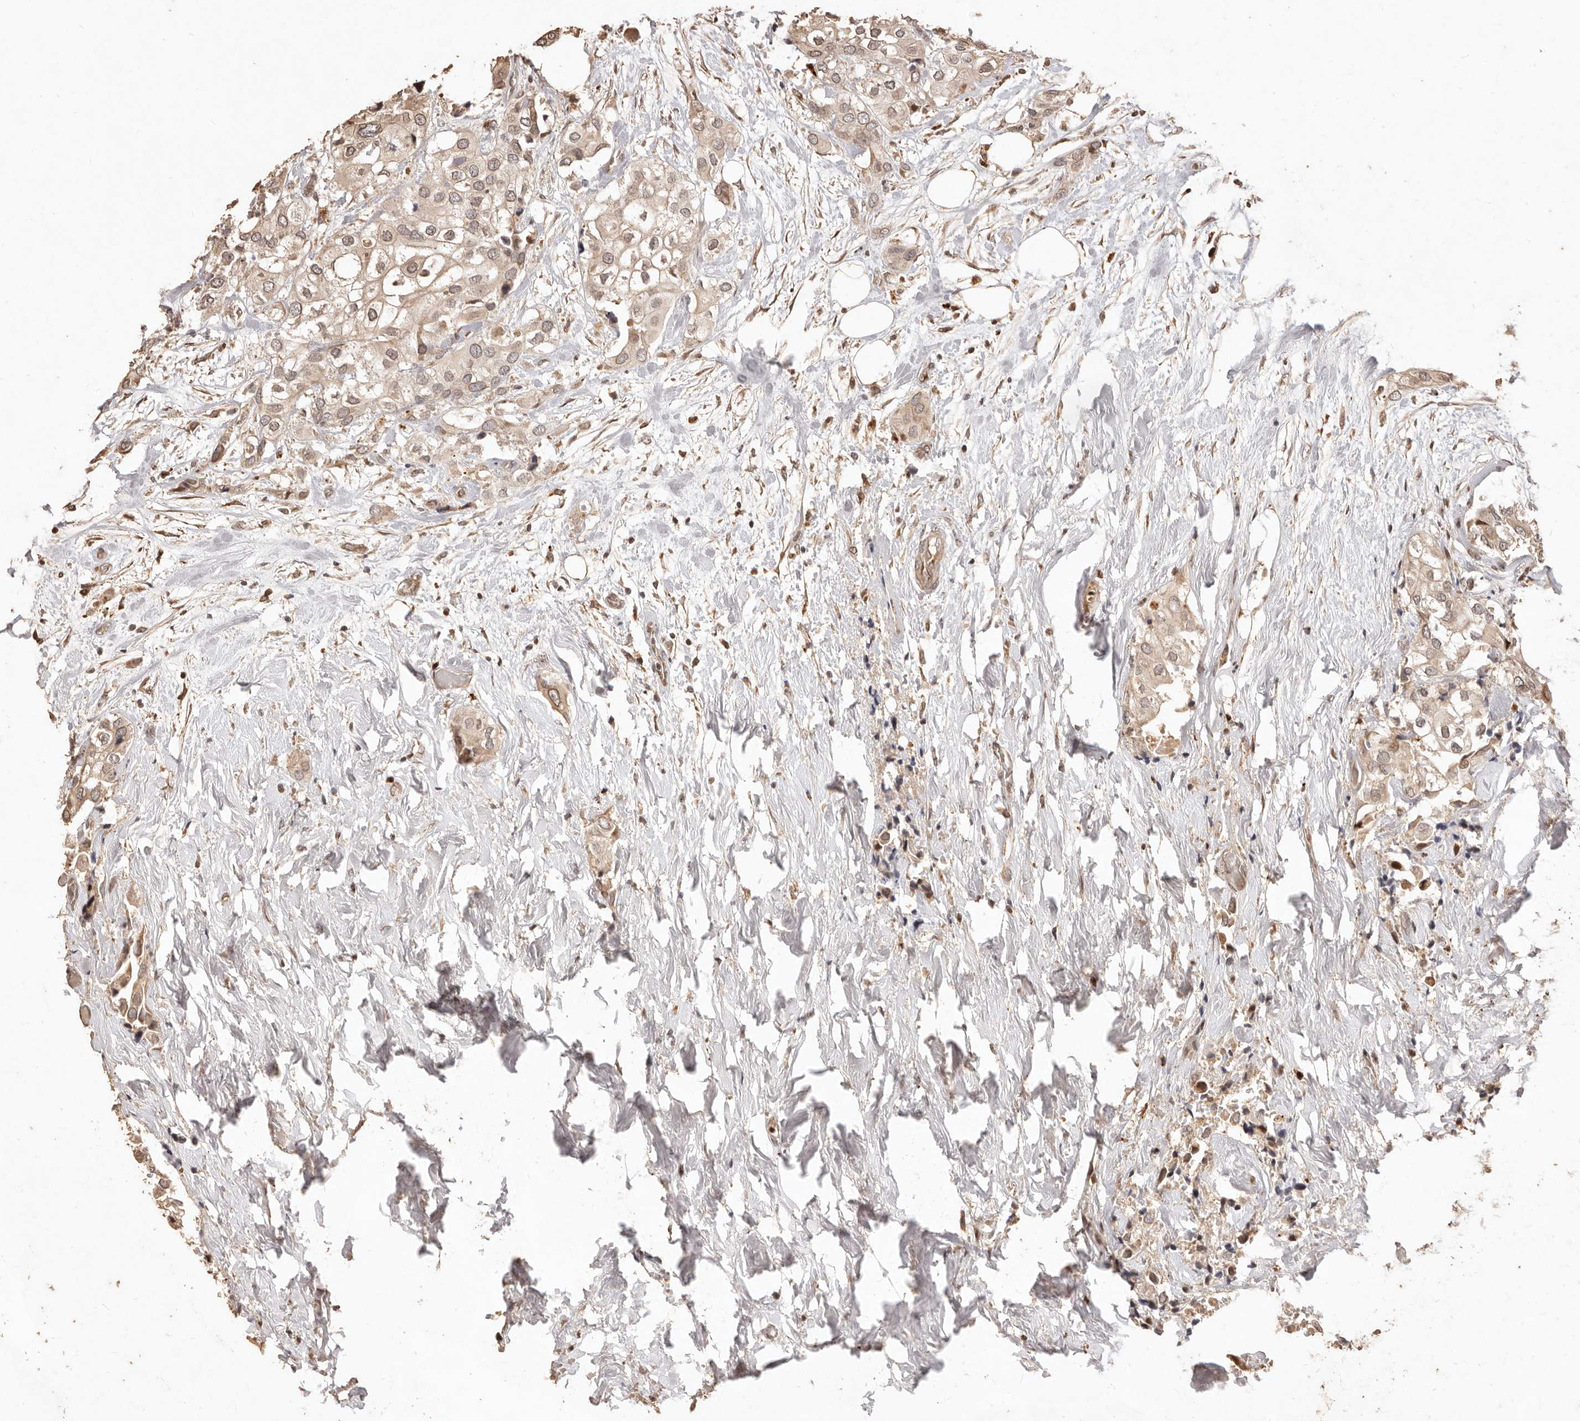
{"staining": {"intensity": "weak", "quantity": "25%-75%", "location": "cytoplasmic/membranous,nuclear"}, "tissue": "urothelial cancer", "cell_type": "Tumor cells", "image_type": "cancer", "snomed": [{"axis": "morphology", "description": "Urothelial carcinoma, High grade"}, {"axis": "topography", "description": "Urinary bladder"}], "caption": "Brown immunohistochemical staining in urothelial carcinoma (high-grade) displays weak cytoplasmic/membranous and nuclear expression in about 25%-75% of tumor cells.", "gene": "KIF9", "patient": {"sex": "male", "age": 64}}